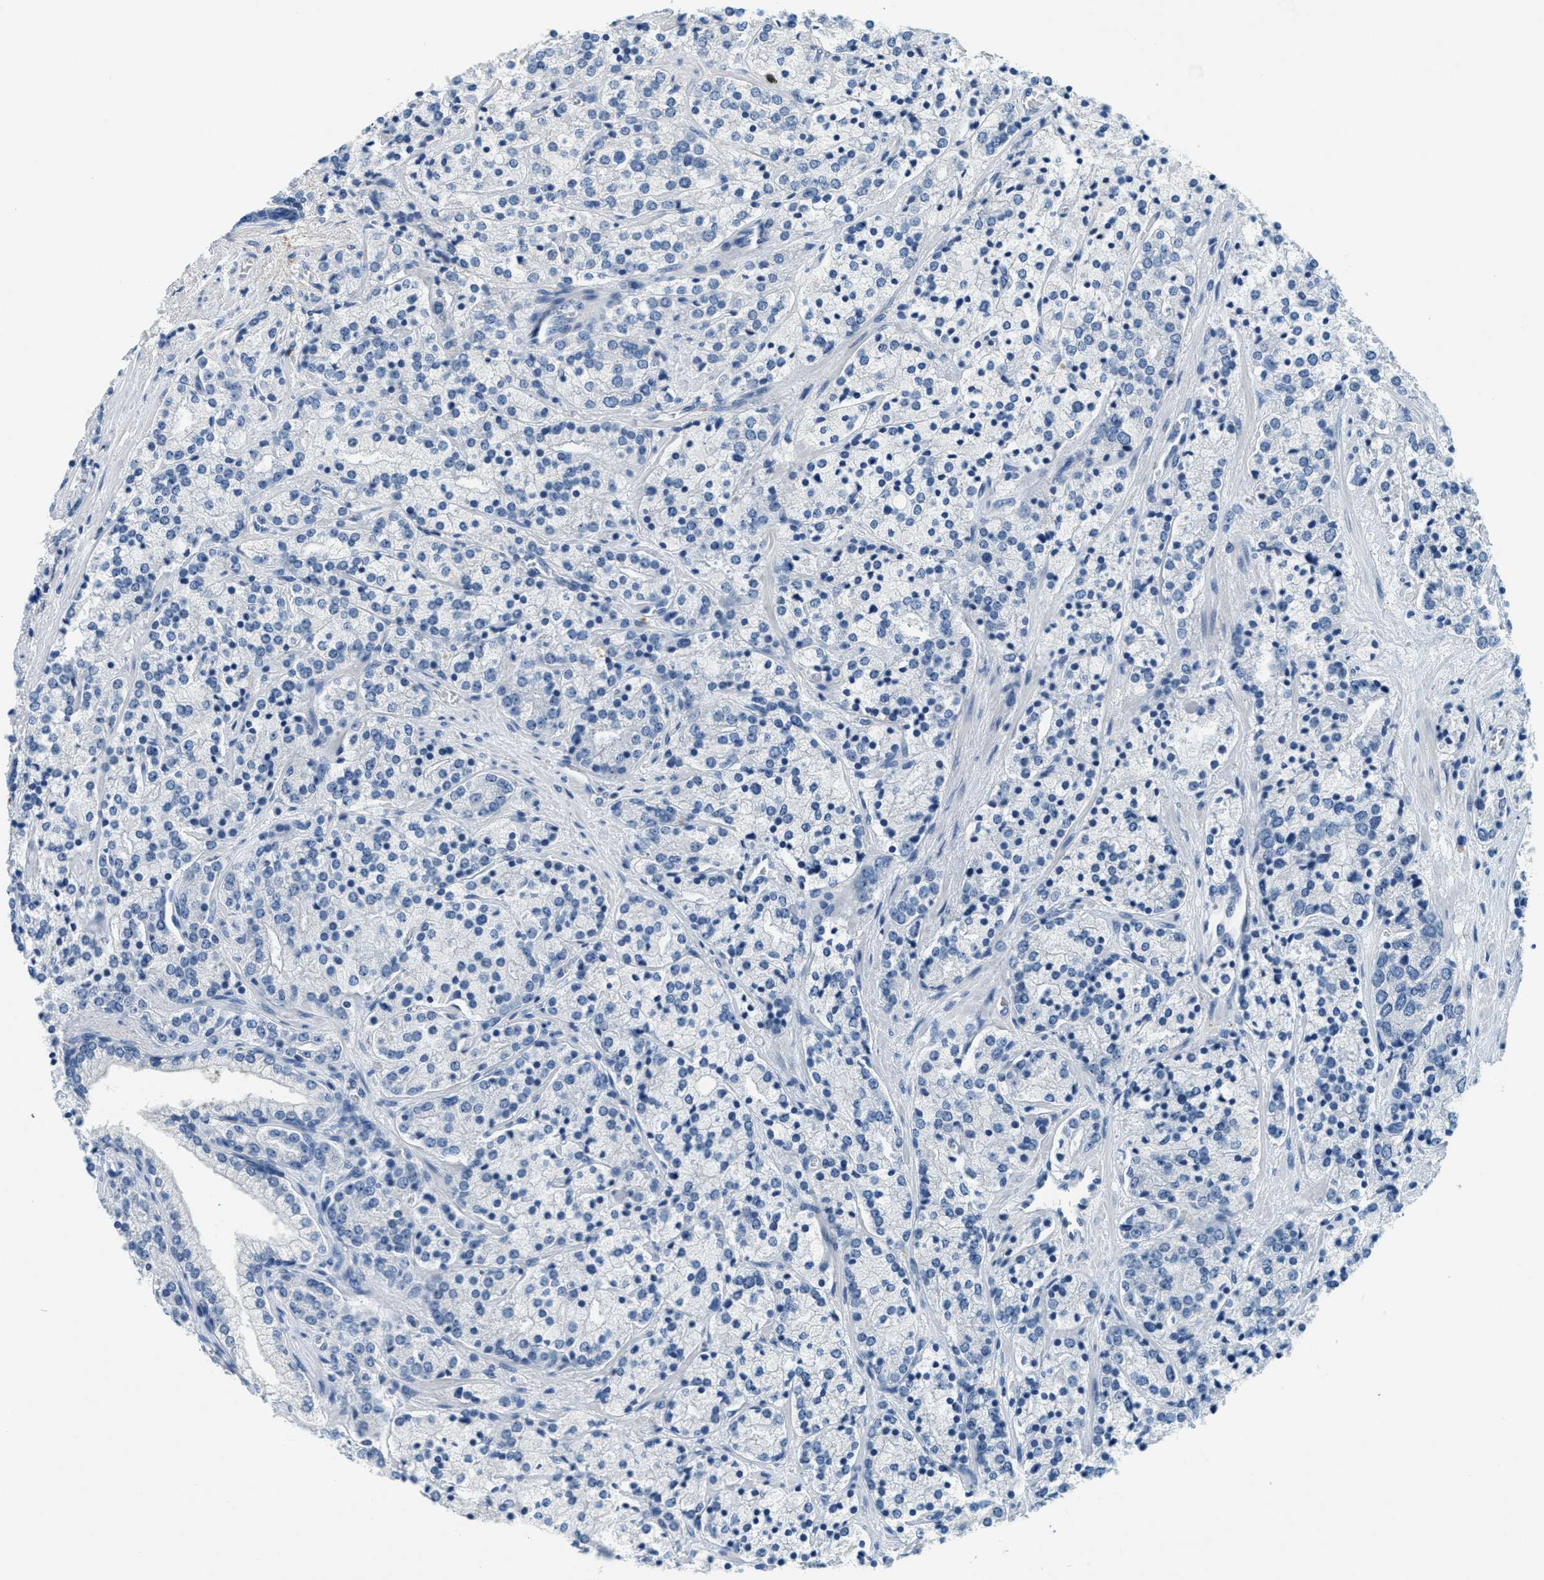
{"staining": {"intensity": "negative", "quantity": "none", "location": "none"}, "tissue": "prostate cancer", "cell_type": "Tumor cells", "image_type": "cancer", "snomed": [{"axis": "morphology", "description": "Adenocarcinoma, High grade"}, {"axis": "topography", "description": "Prostate"}], "caption": "High power microscopy micrograph of an immunohistochemistry (IHC) micrograph of prostate cancer, revealing no significant positivity in tumor cells.", "gene": "A2M", "patient": {"sex": "male", "age": 71}}